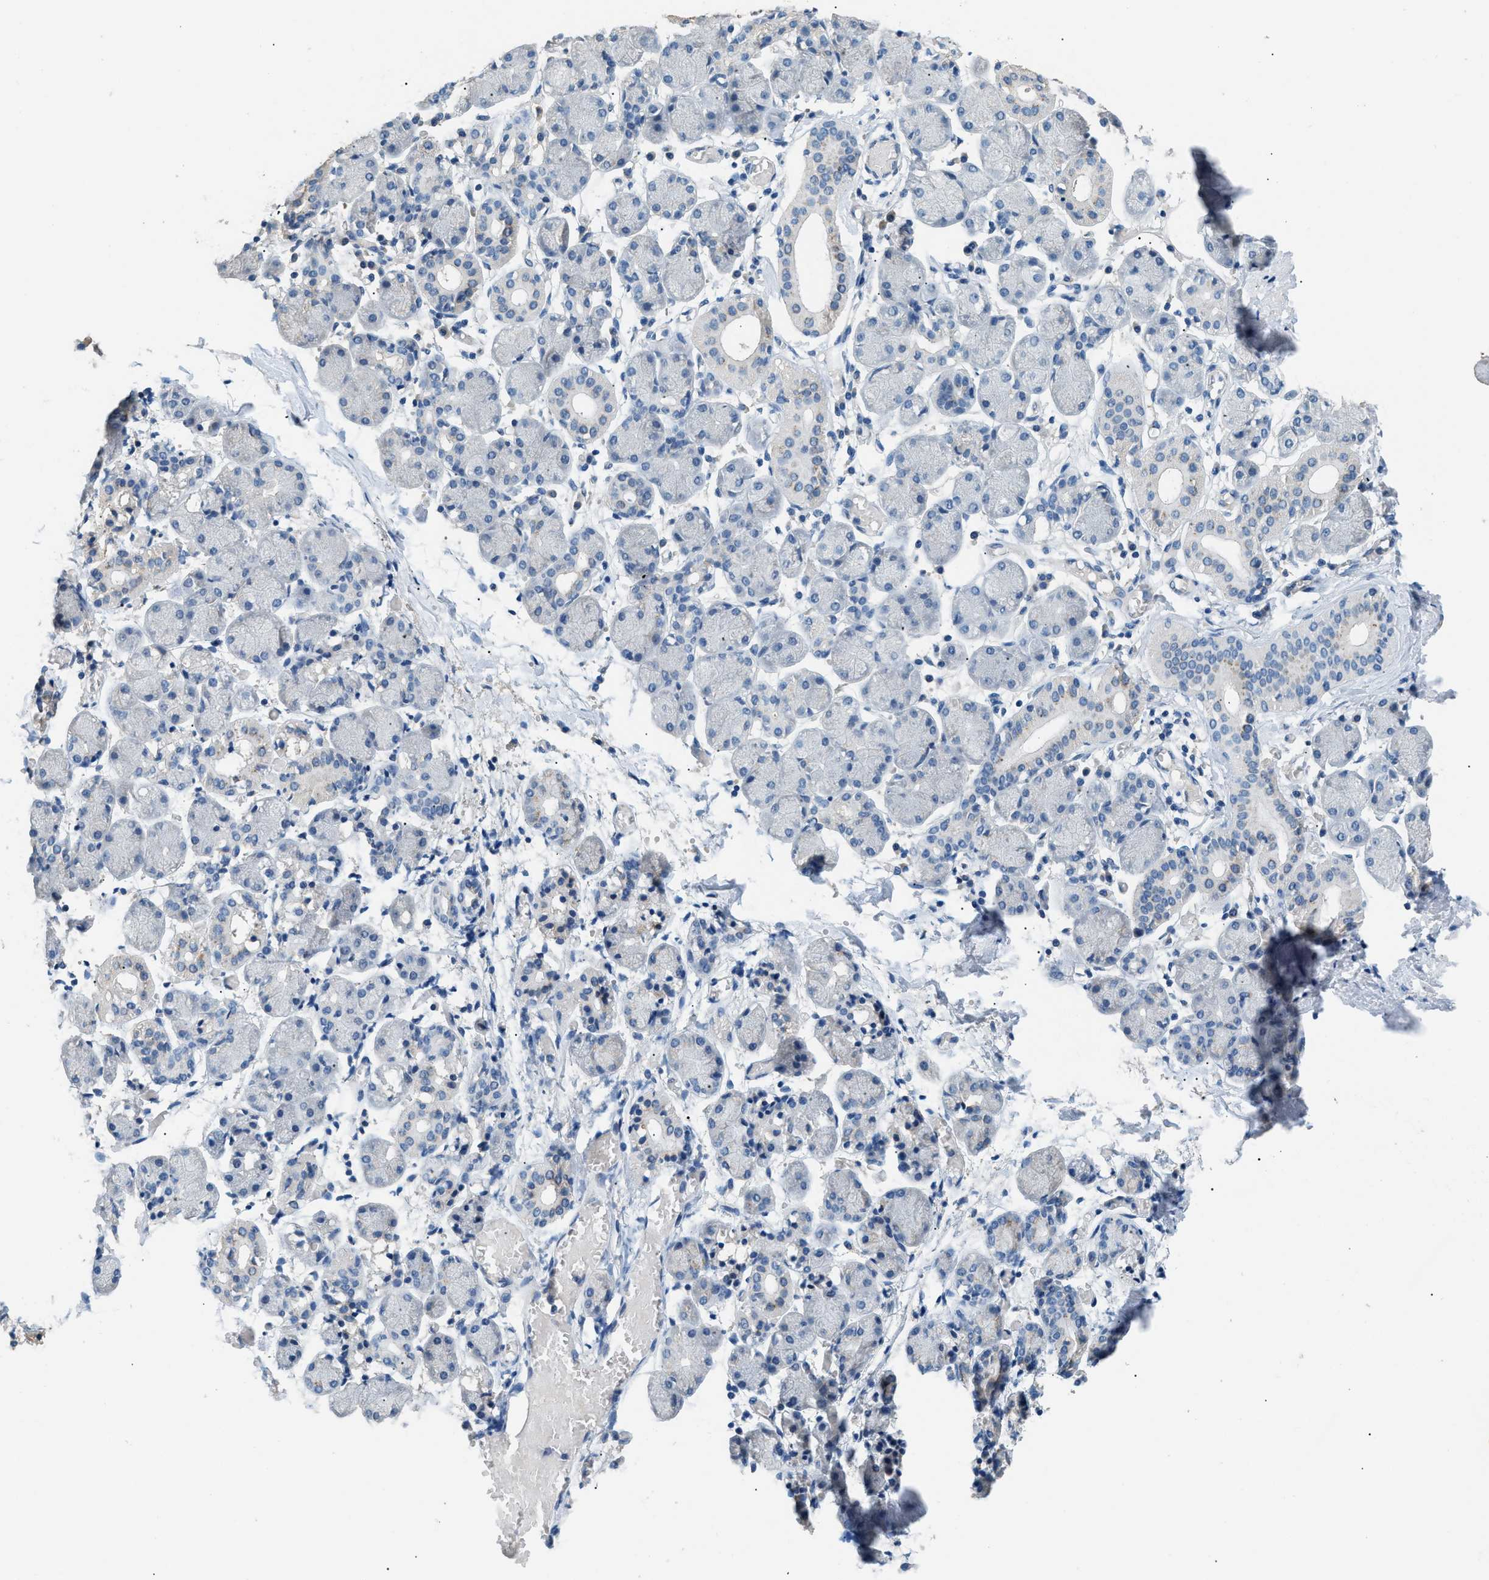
{"staining": {"intensity": "weak", "quantity": "<25%", "location": "cytoplasmic/membranous"}, "tissue": "salivary gland", "cell_type": "Glandular cells", "image_type": "normal", "snomed": [{"axis": "morphology", "description": "Normal tissue, NOS"}, {"axis": "topography", "description": "Salivary gland"}], "caption": "High power microscopy micrograph of an immunohistochemistry (IHC) image of benign salivary gland, revealing no significant staining in glandular cells. The staining is performed using DAB brown chromogen with nuclei counter-stained in using hematoxylin.", "gene": "GOLM1", "patient": {"sex": "female", "age": 24}}